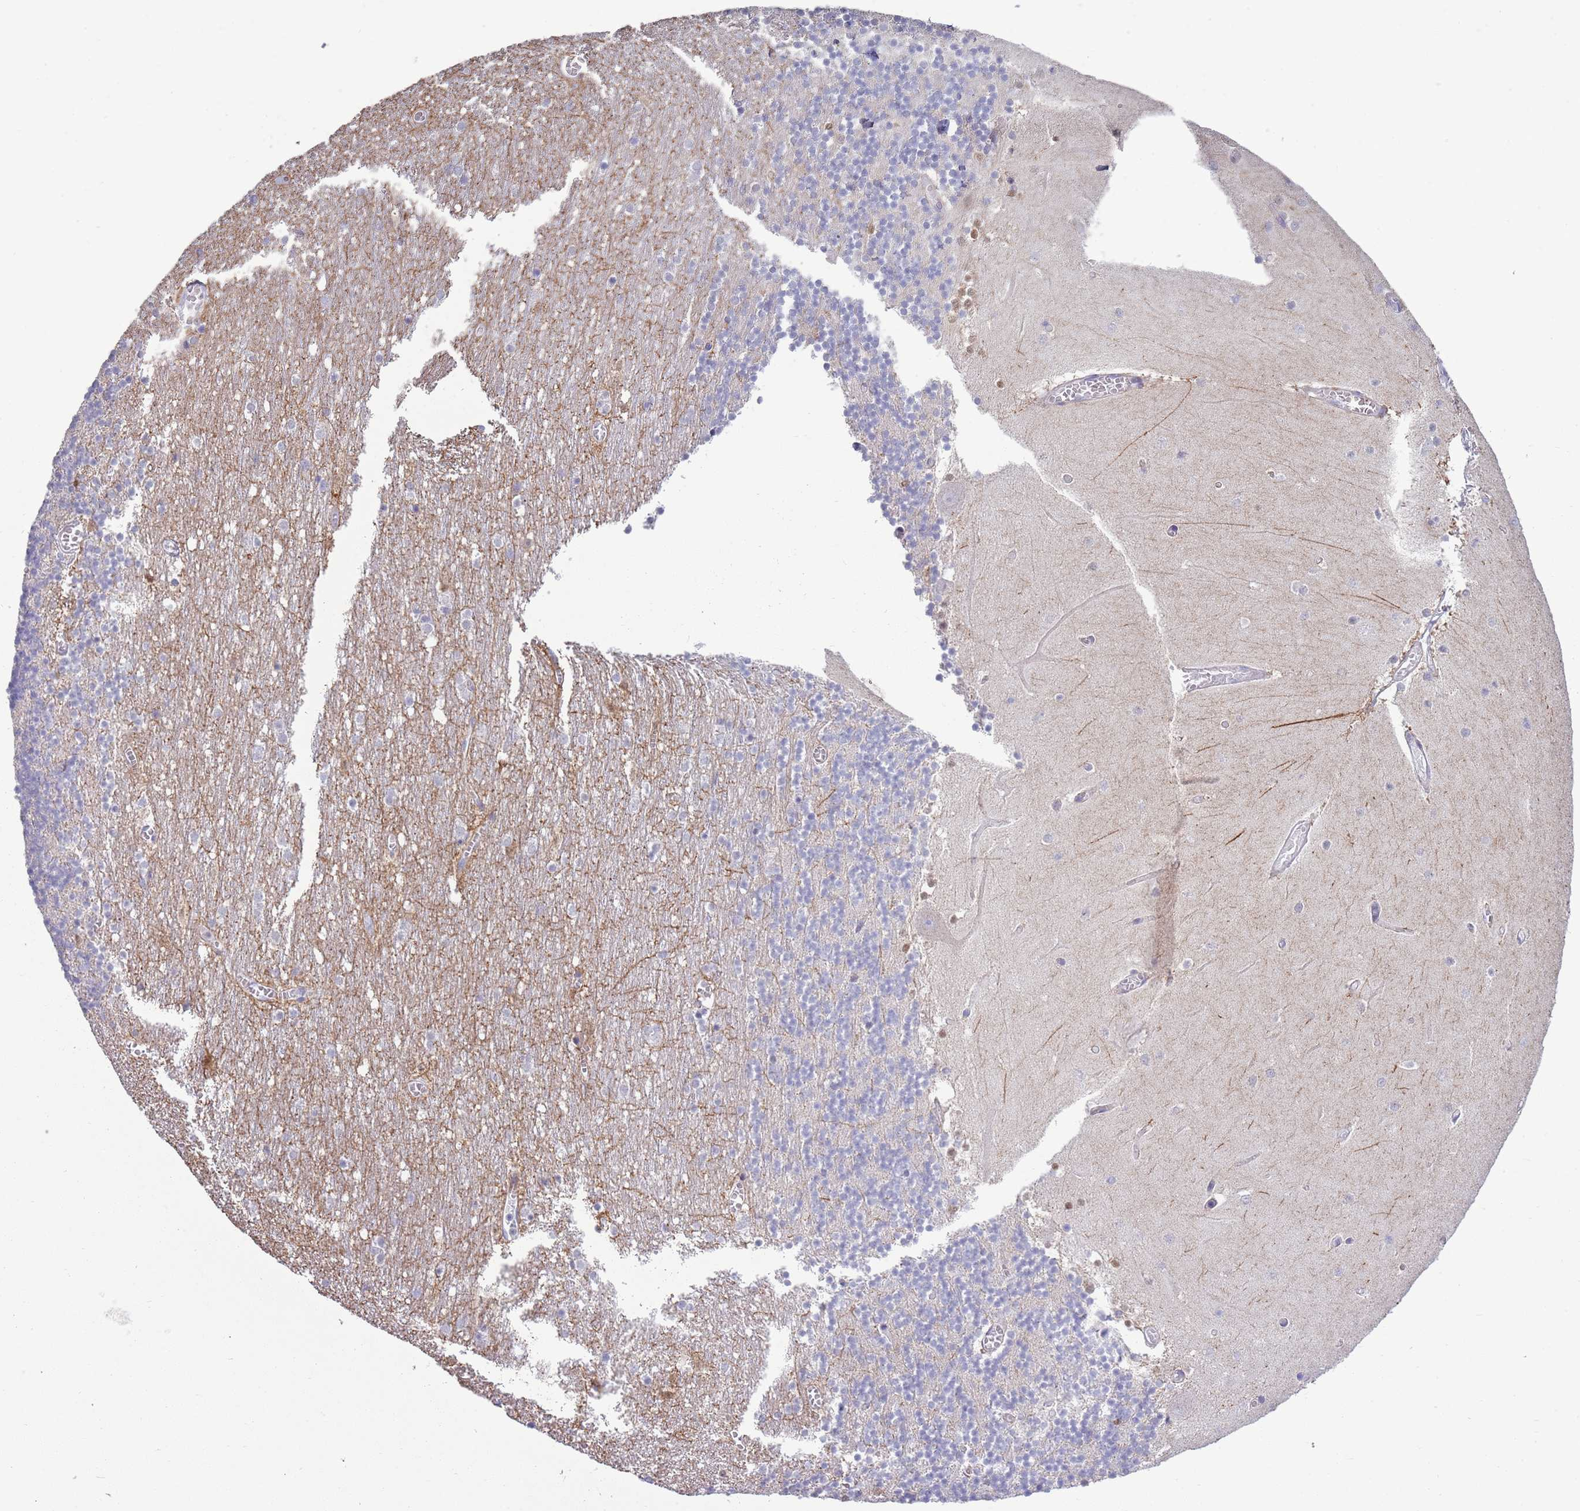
{"staining": {"intensity": "negative", "quantity": "none", "location": "none"}, "tissue": "cerebellum", "cell_type": "Cells in granular layer", "image_type": "normal", "snomed": [{"axis": "morphology", "description": "Normal tissue, NOS"}, {"axis": "topography", "description": "Cerebellum"}], "caption": "Photomicrograph shows no protein staining in cells in granular layer of benign cerebellum. (Stains: DAB immunohistochemistry (IHC) with hematoxylin counter stain, Microscopy: brightfield microscopy at high magnification).", "gene": "ACSBG1", "patient": {"sex": "female", "age": 28}}